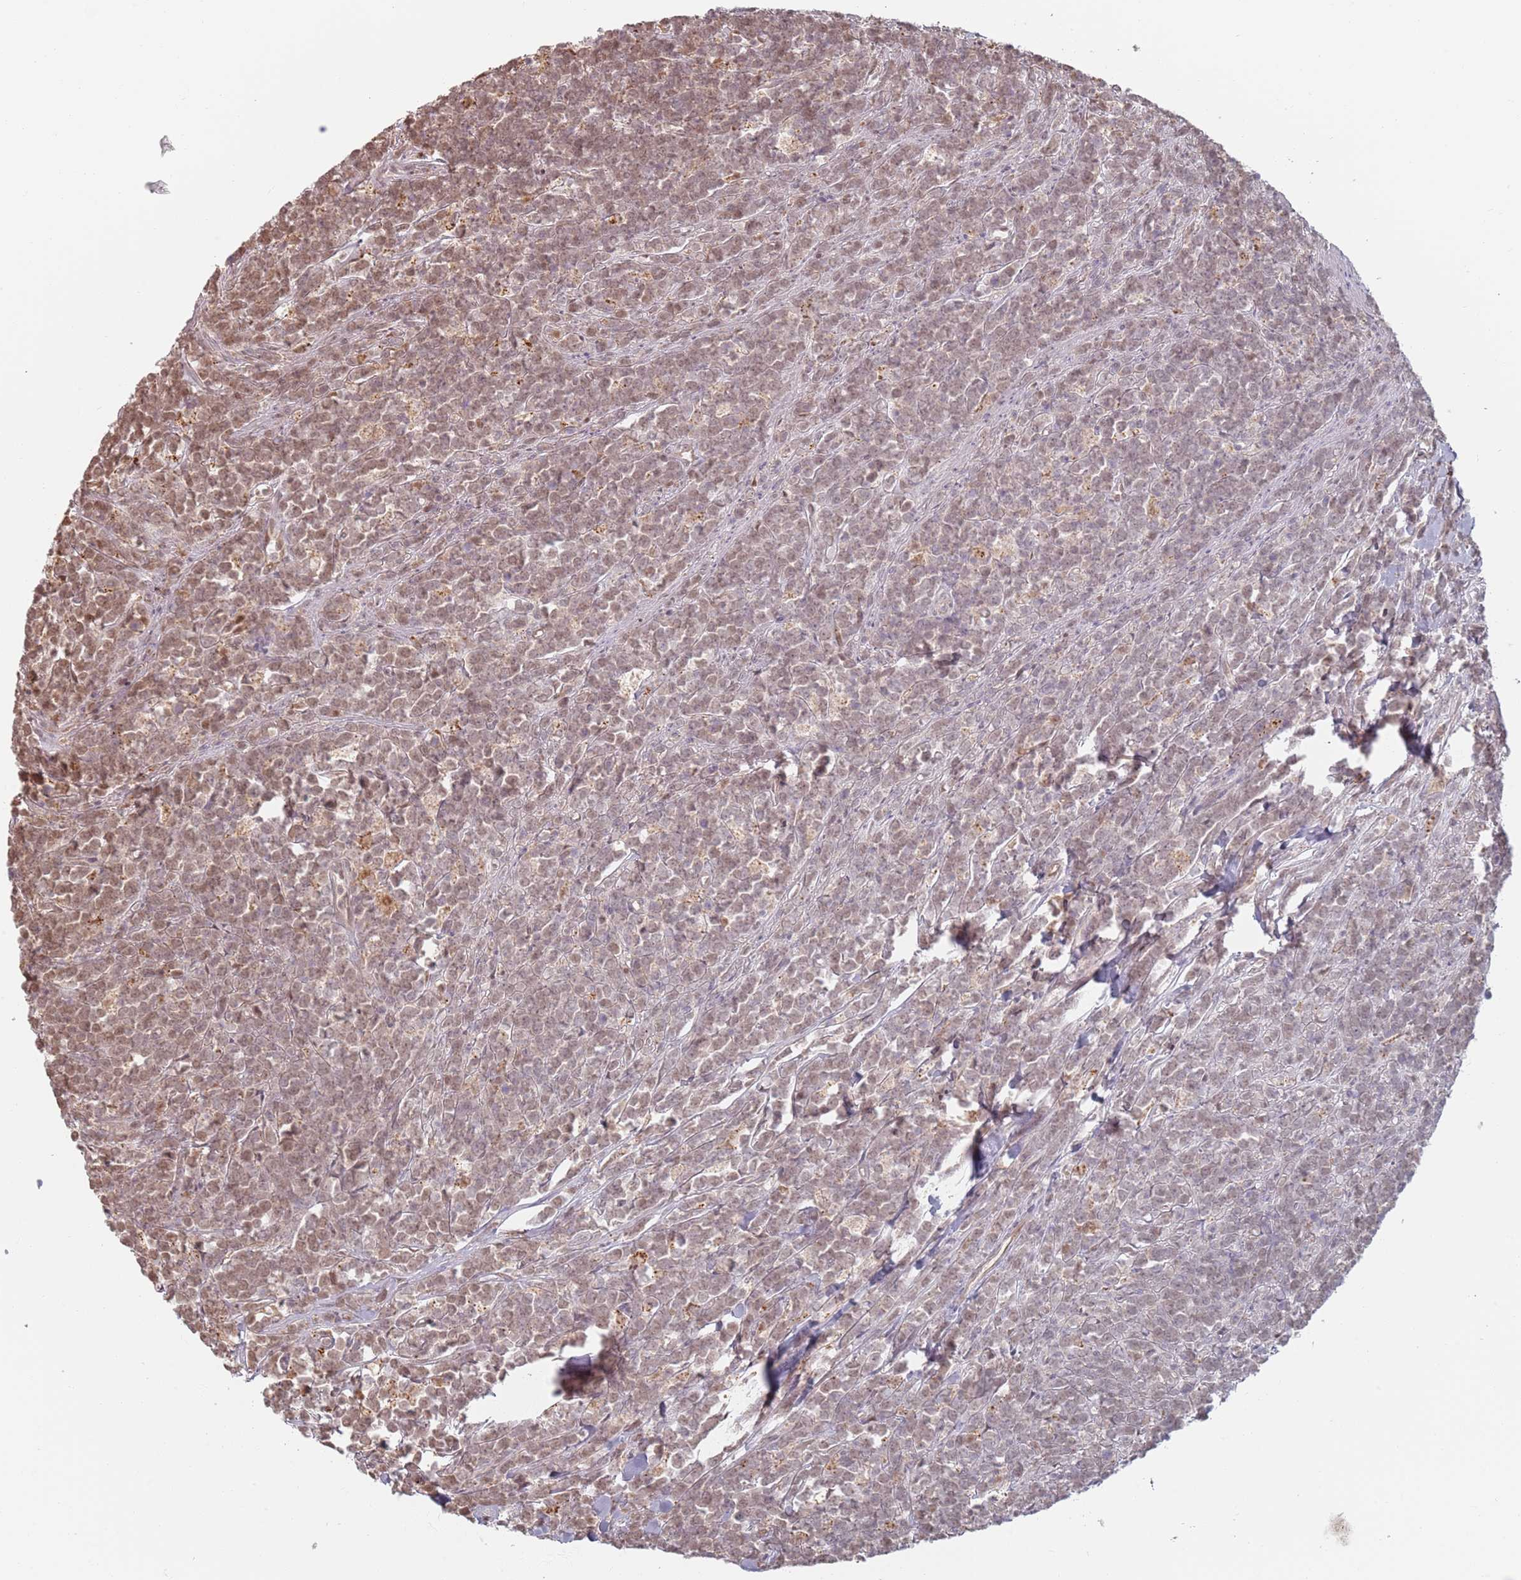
{"staining": {"intensity": "weak", "quantity": "25%-75%", "location": "nuclear"}, "tissue": "lymphoma", "cell_type": "Tumor cells", "image_type": "cancer", "snomed": [{"axis": "morphology", "description": "Malignant lymphoma, non-Hodgkin's type, High grade"}, {"axis": "topography", "description": "Small intestine"}, {"axis": "topography", "description": "Colon"}], "caption": "Protein staining of lymphoma tissue reveals weak nuclear expression in approximately 25%-75% of tumor cells.", "gene": "PLSCR5", "patient": {"sex": "male", "age": 8}}